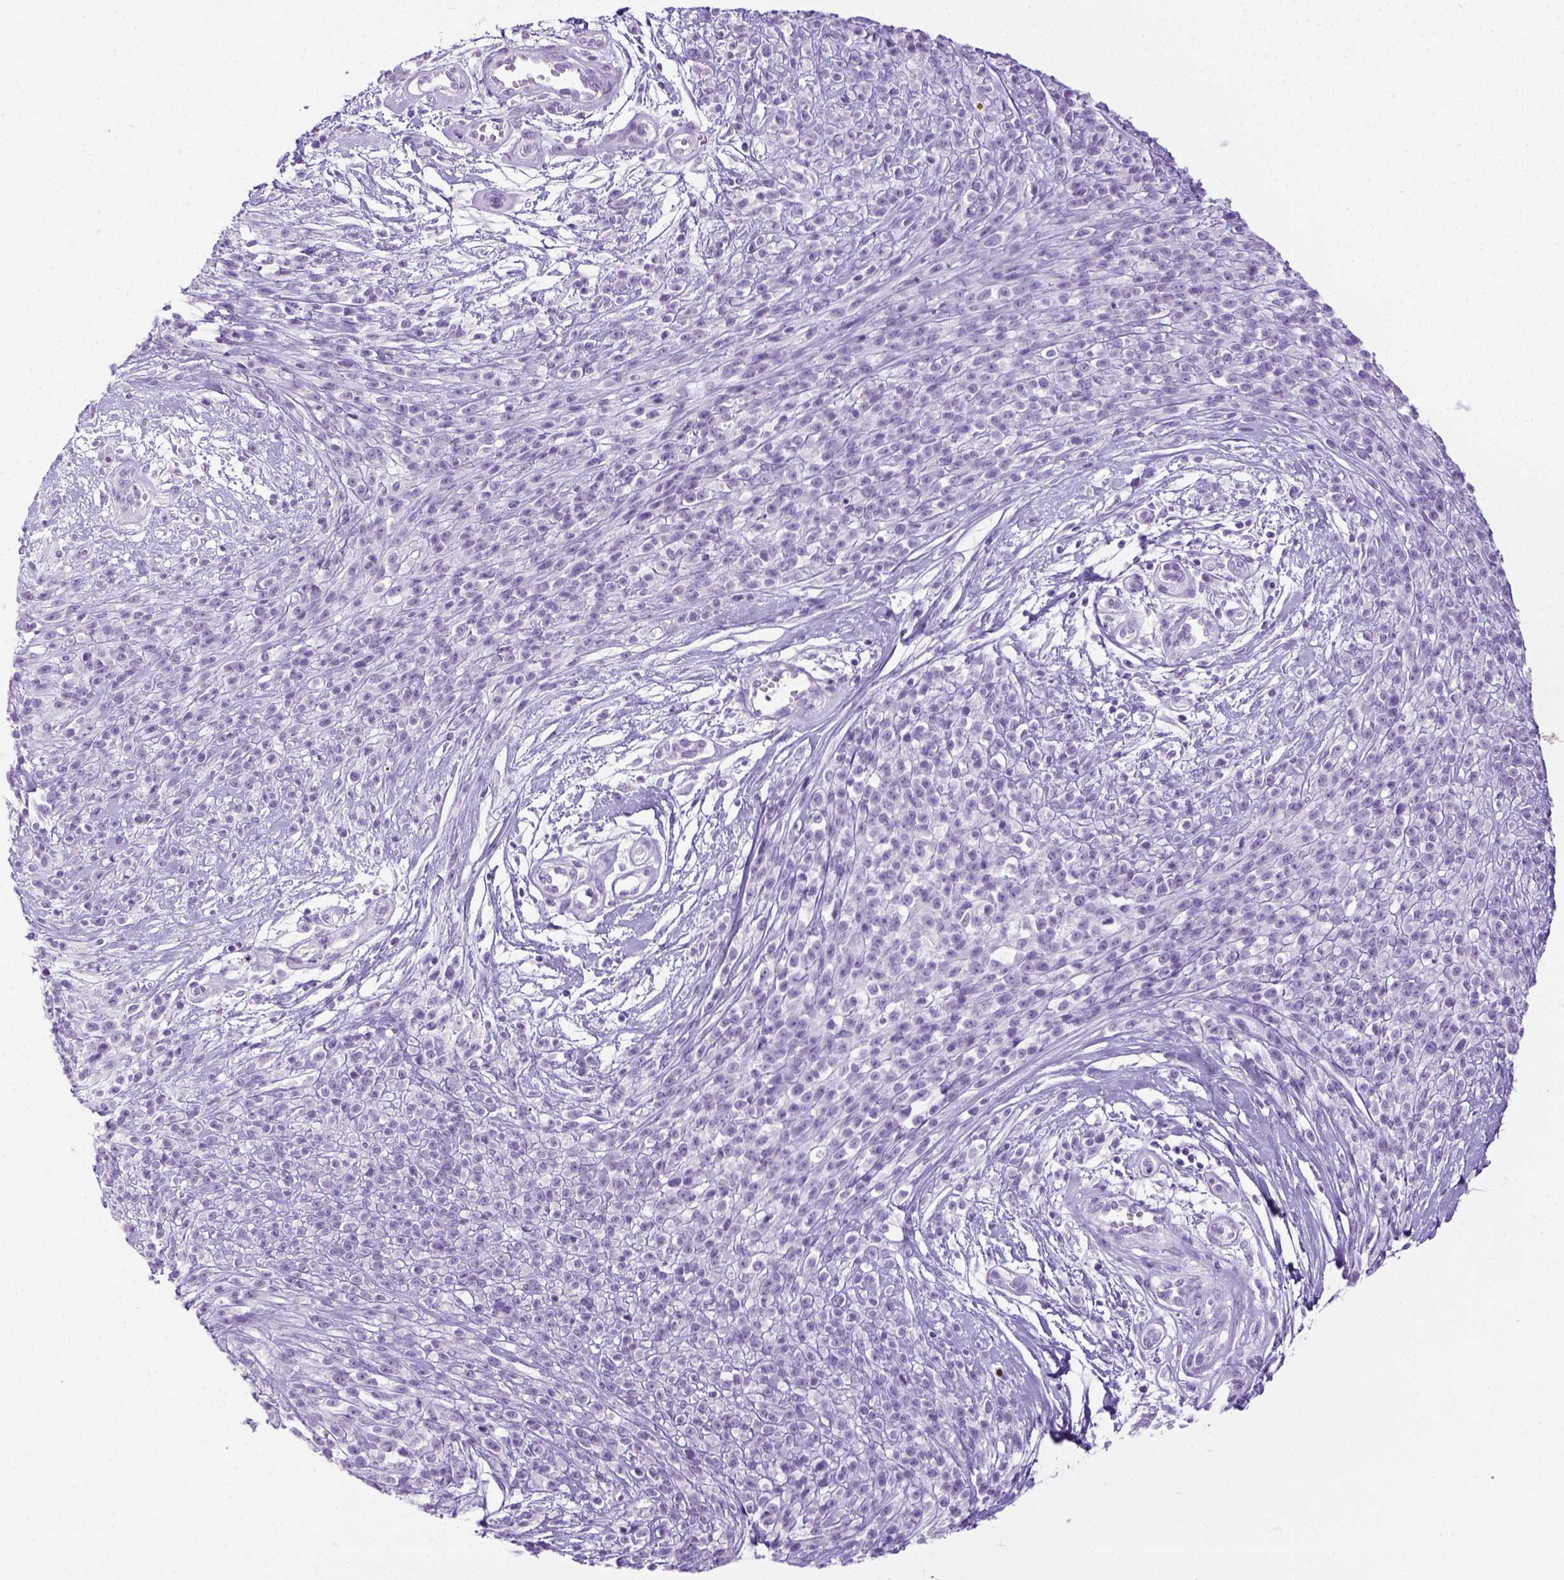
{"staining": {"intensity": "negative", "quantity": "none", "location": "none"}, "tissue": "melanoma", "cell_type": "Tumor cells", "image_type": "cancer", "snomed": [{"axis": "morphology", "description": "Malignant melanoma, NOS"}, {"axis": "topography", "description": "Skin"}, {"axis": "topography", "description": "Skin of trunk"}], "caption": "Micrograph shows no protein staining in tumor cells of malignant melanoma tissue.", "gene": "LGSN", "patient": {"sex": "male", "age": 74}}